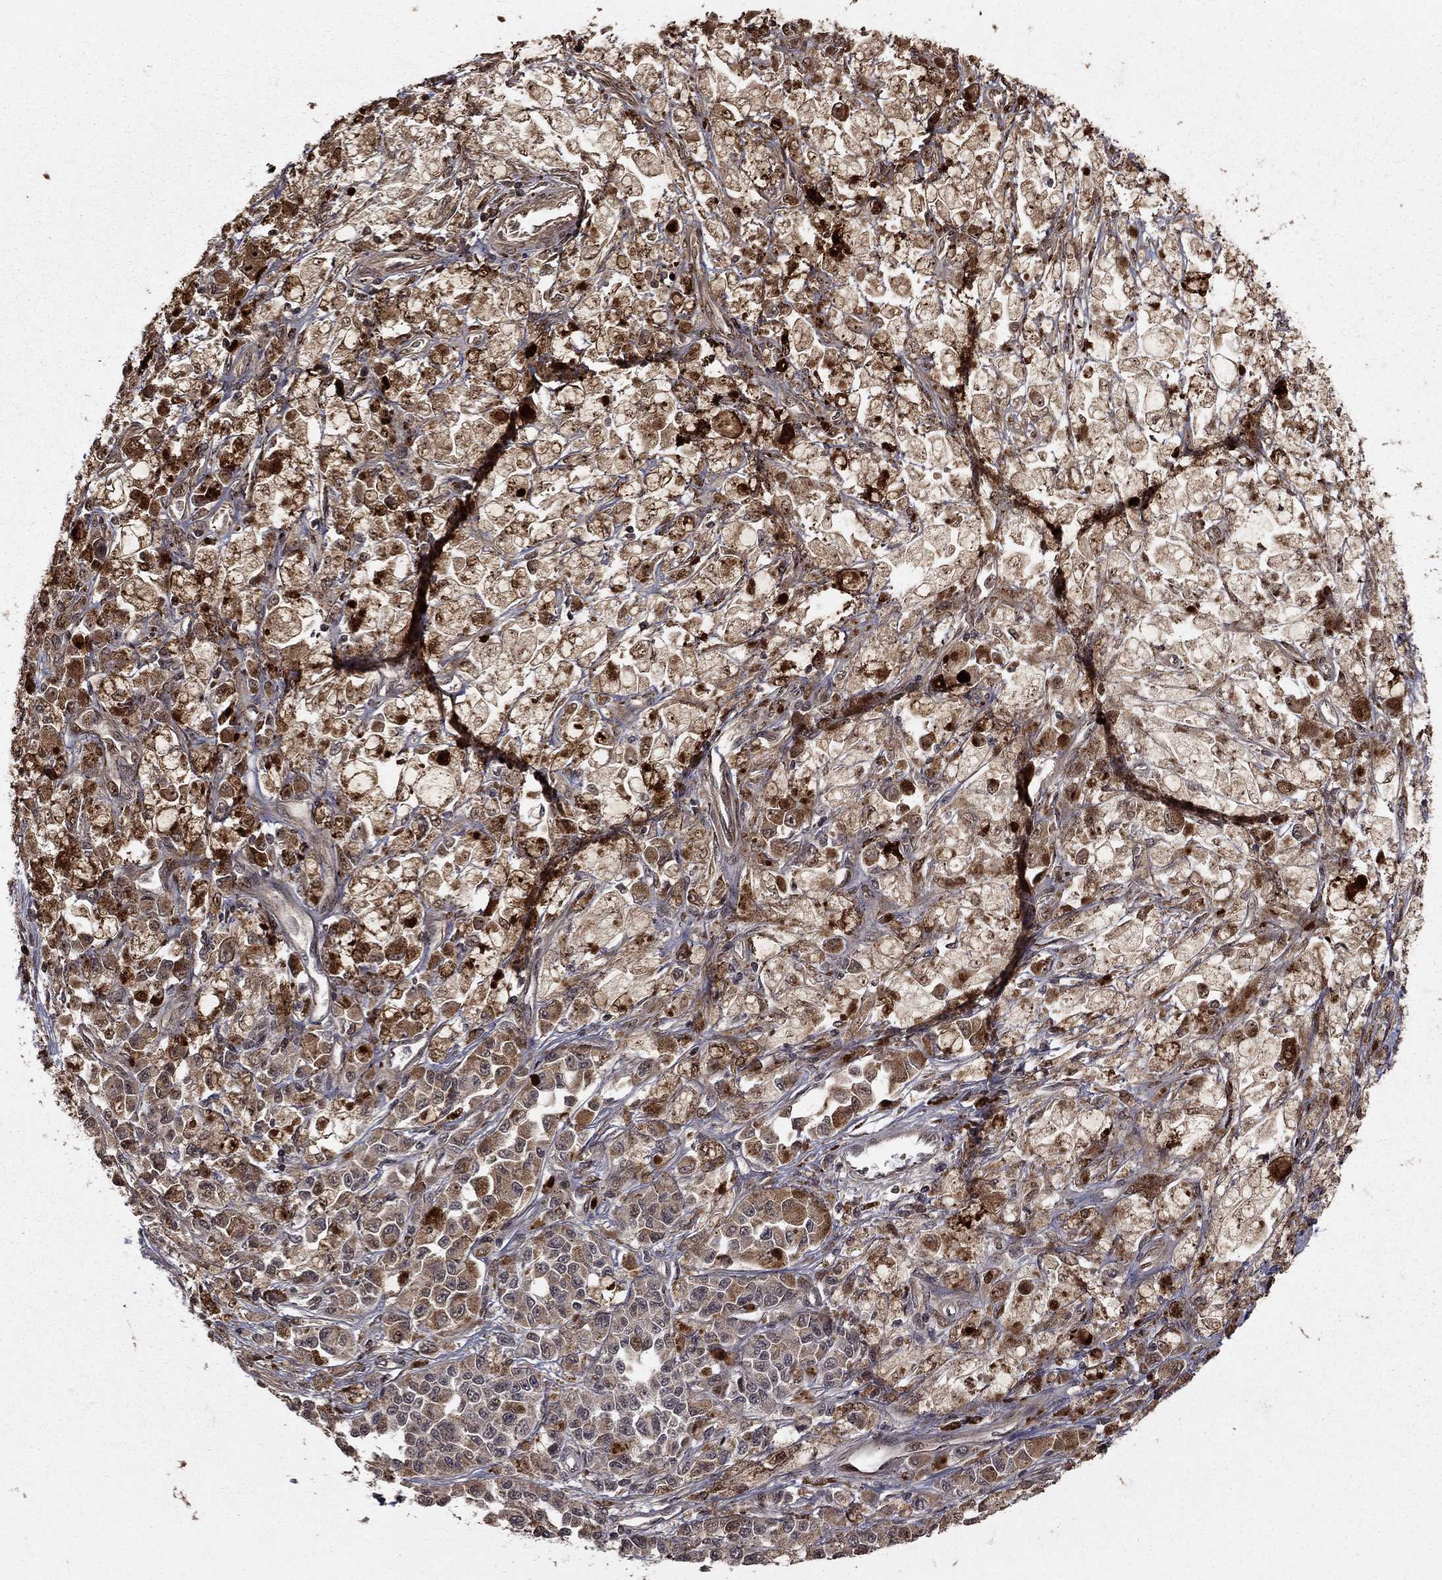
{"staining": {"intensity": "moderate", "quantity": ">75%", "location": "cytoplasmic/membranous"}, "tissue": "melanoma", "cell_type": "Tumor cells", "image_type": "cancer", "snomed": [{"axis": "morphology", "description": "Malignant melanoma, NOS"}, {"axis": "topography", "description": "Skin"}], "caption": "This histopathology image shows immunohistochemistry staining of human malignant melanoma, with medium moderate cytoplasmic/membranous staining in about >75% of tumor cells.", "gene": "ACOT13", "patient": {"sex": "female", "age": 58}}